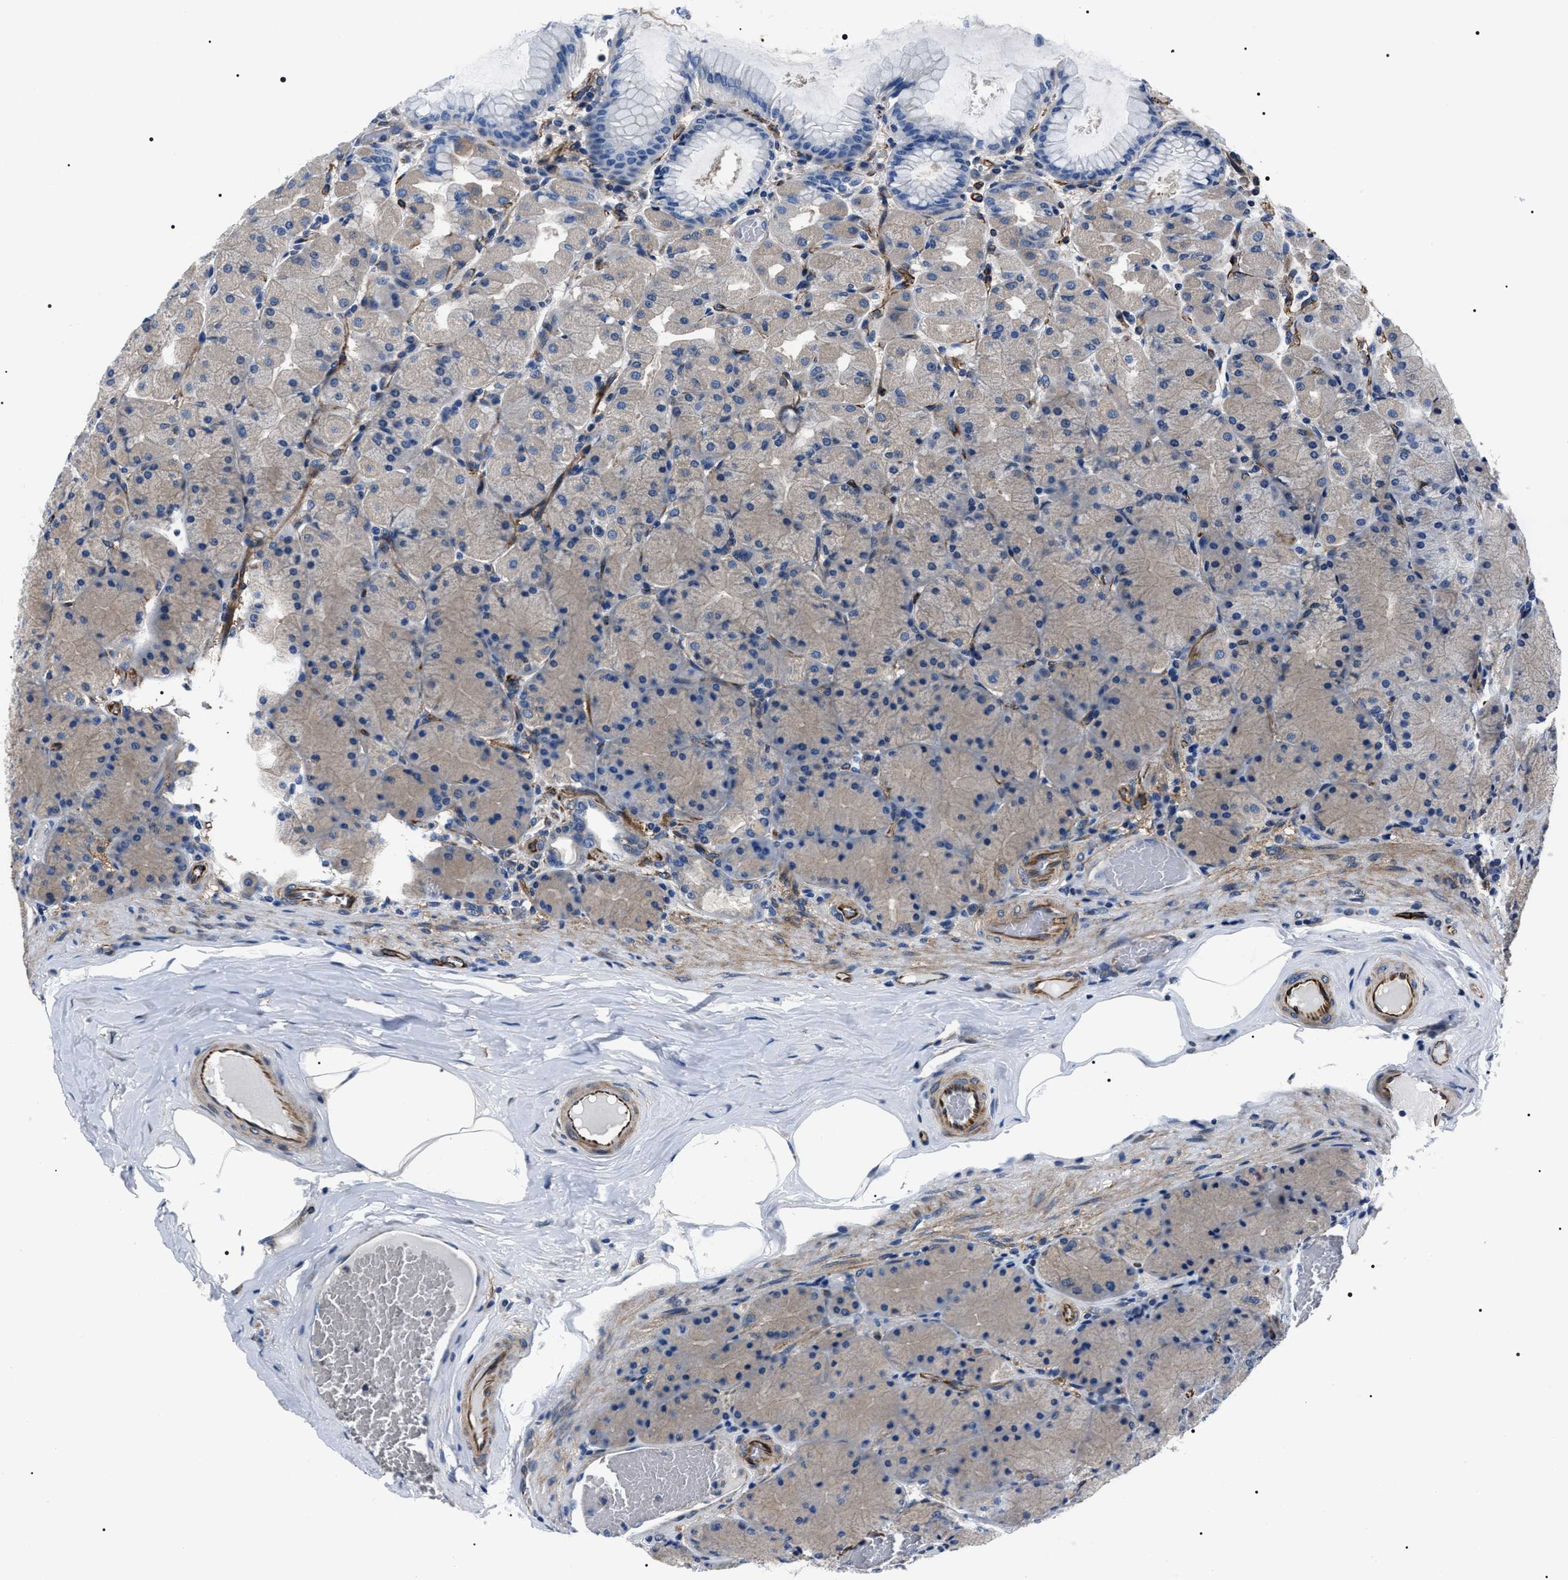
{"staining": {"intensity": "moderate", "quantity": "<25%", "location": "cytoplasmic/membranous"}, "tissue": "stomach", "cell_type": "Glandular cells", "image_type": "normal", "snomed": [{"axis": "morphology", "description": "Normal tissue, NOS"}, {"axis": "topography", "description": "Stomach, upper"}], "caption": "Immunohistochemical staining of normal stomach displays low levels of moderate cytoplasmic/membranous expression in approximately <25% of glandular cells.", "gene": "BAG2", "patient": {"sex": "female", "age": 56}}